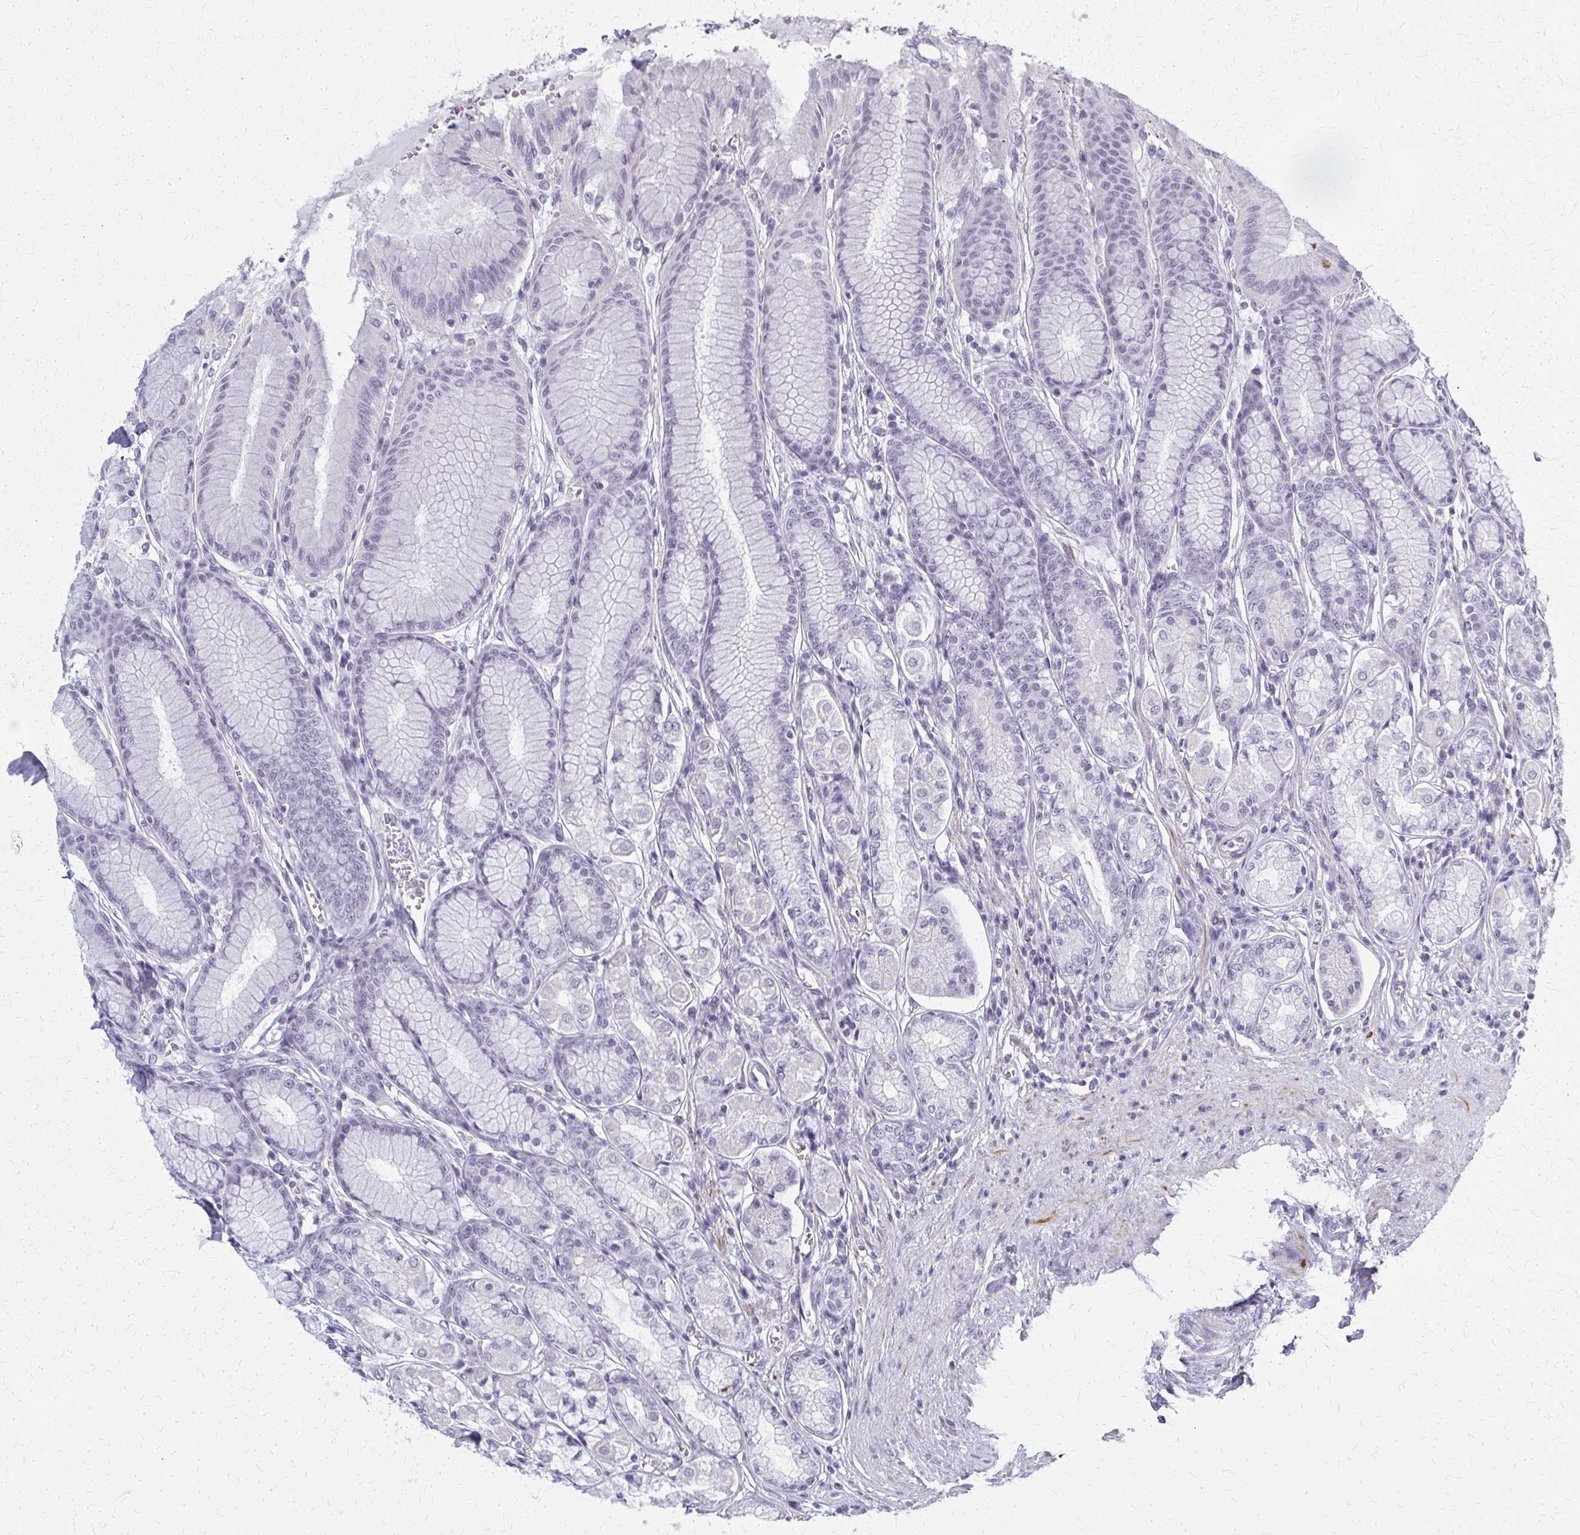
{"staining": {"intensity": "negative", "quantity": "none", "location": "none"}, "tissue": "stomach", "cell_type": "Glandular cells", "image_type": "normal", "snomed": [{"axis": "morphology", "description": "Normal tissue, NOS"}, {"axis": "topography", "description": "Stomach"}, {"axis": "topography", "description": "Stomach, lower"}], "caption": "IHC micrograph of normal stomach: stomach stained with DAB (3,3'-diaminobenzidine) shows no significant protein staining in glandular cells.", "gene": "CASQ2", "patient": {"sex": "male", "age": 76}}